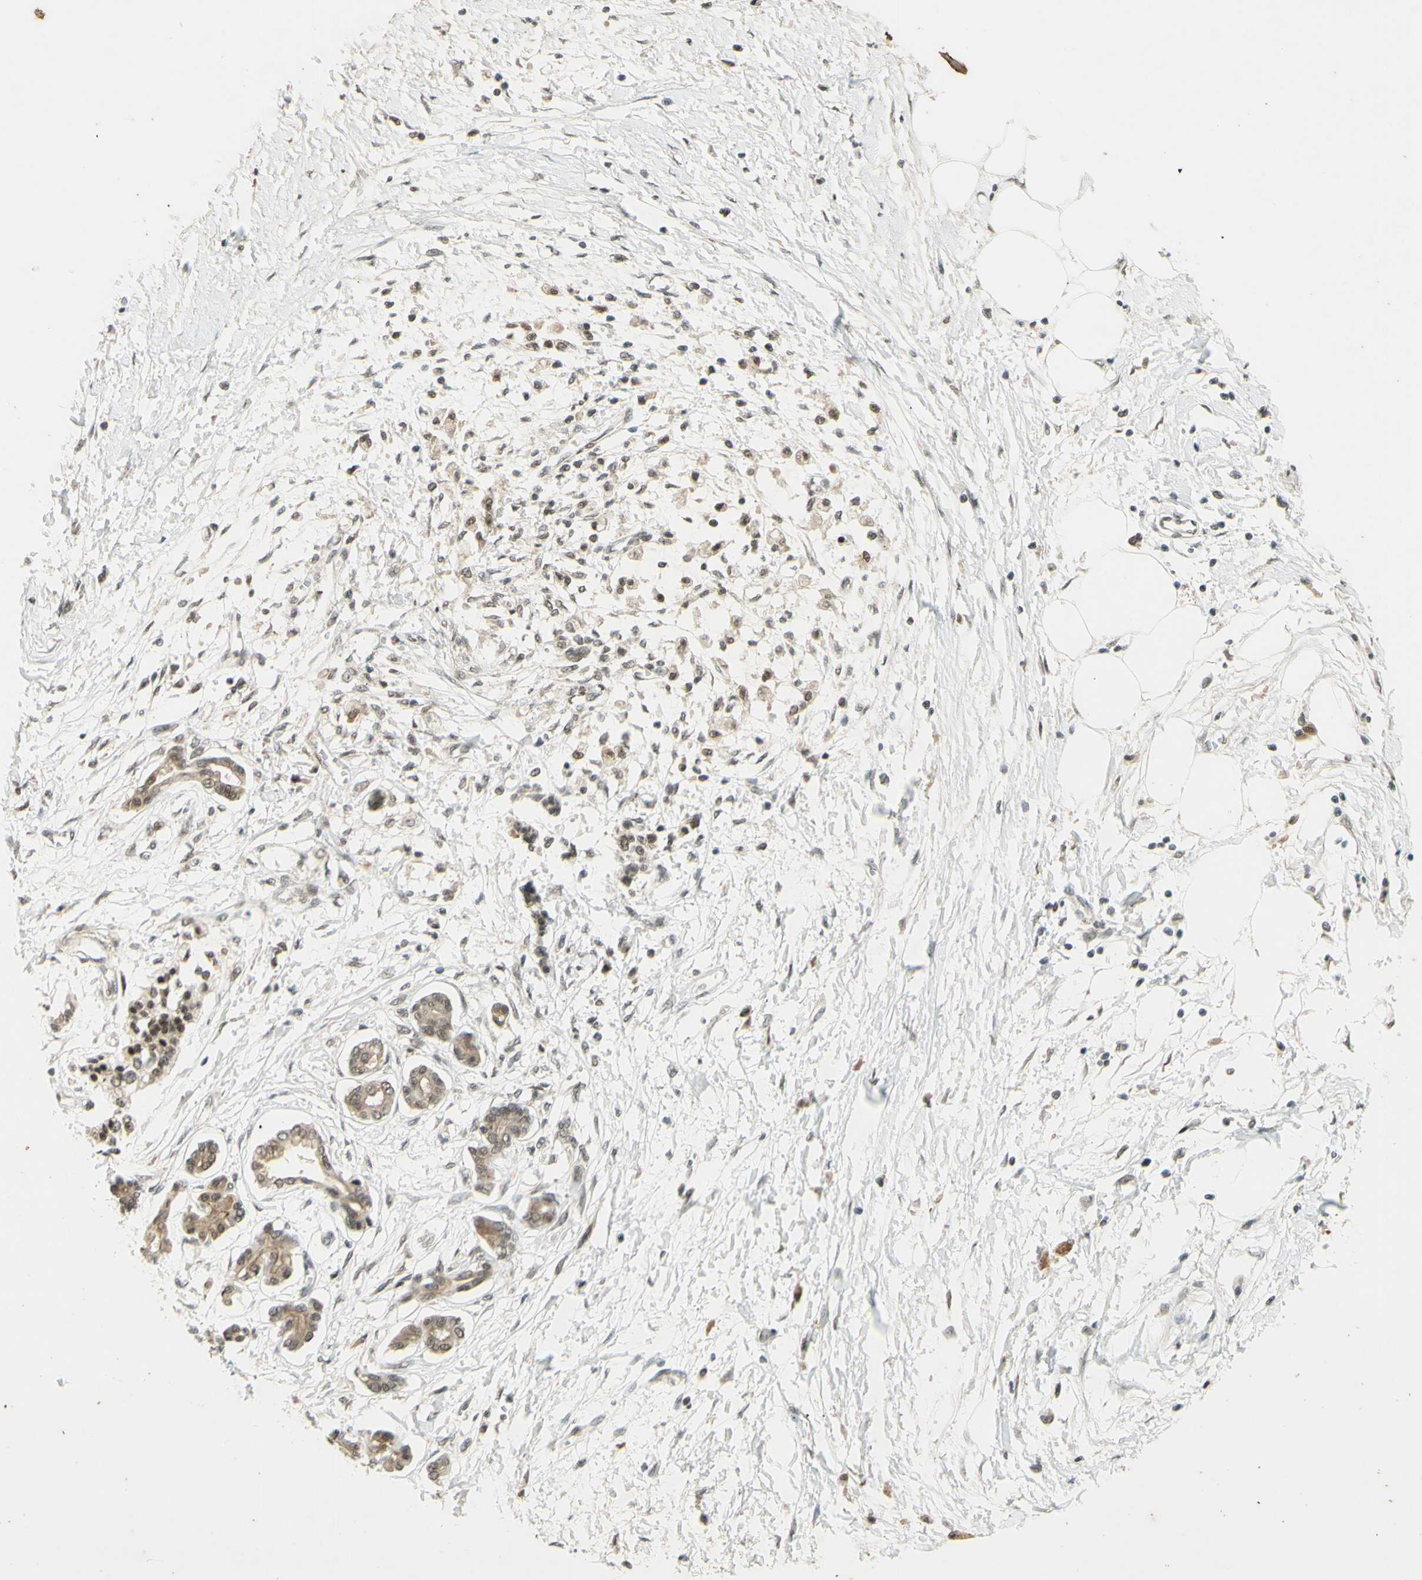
{"staining": {"intensity": "weak", "quantity": ">75%", "location": "cytoplasmic/membranous,nuclear"}, "tissue": "pancreatic cancer", "cell_type": "Tumor cells", "image_type": "cancer", "snomed": [{"axis": "morphology", "description": "Adenocarcinoma, NOS"}, {"axis": "topography", "description": "Pancreas"}], "caption": "Immunohistochemical staining of human pancreatic cancer (adenocarcinoma) demonstrates weak cytoplasmic/membranous and nuclear protein expression in approximately >75% of tumor cells. (brown staining indicates protein expression, while blue staining denotes nuclei).", "gene": "SMARCB1", "patient": {"sex": "male", "age": 56}}